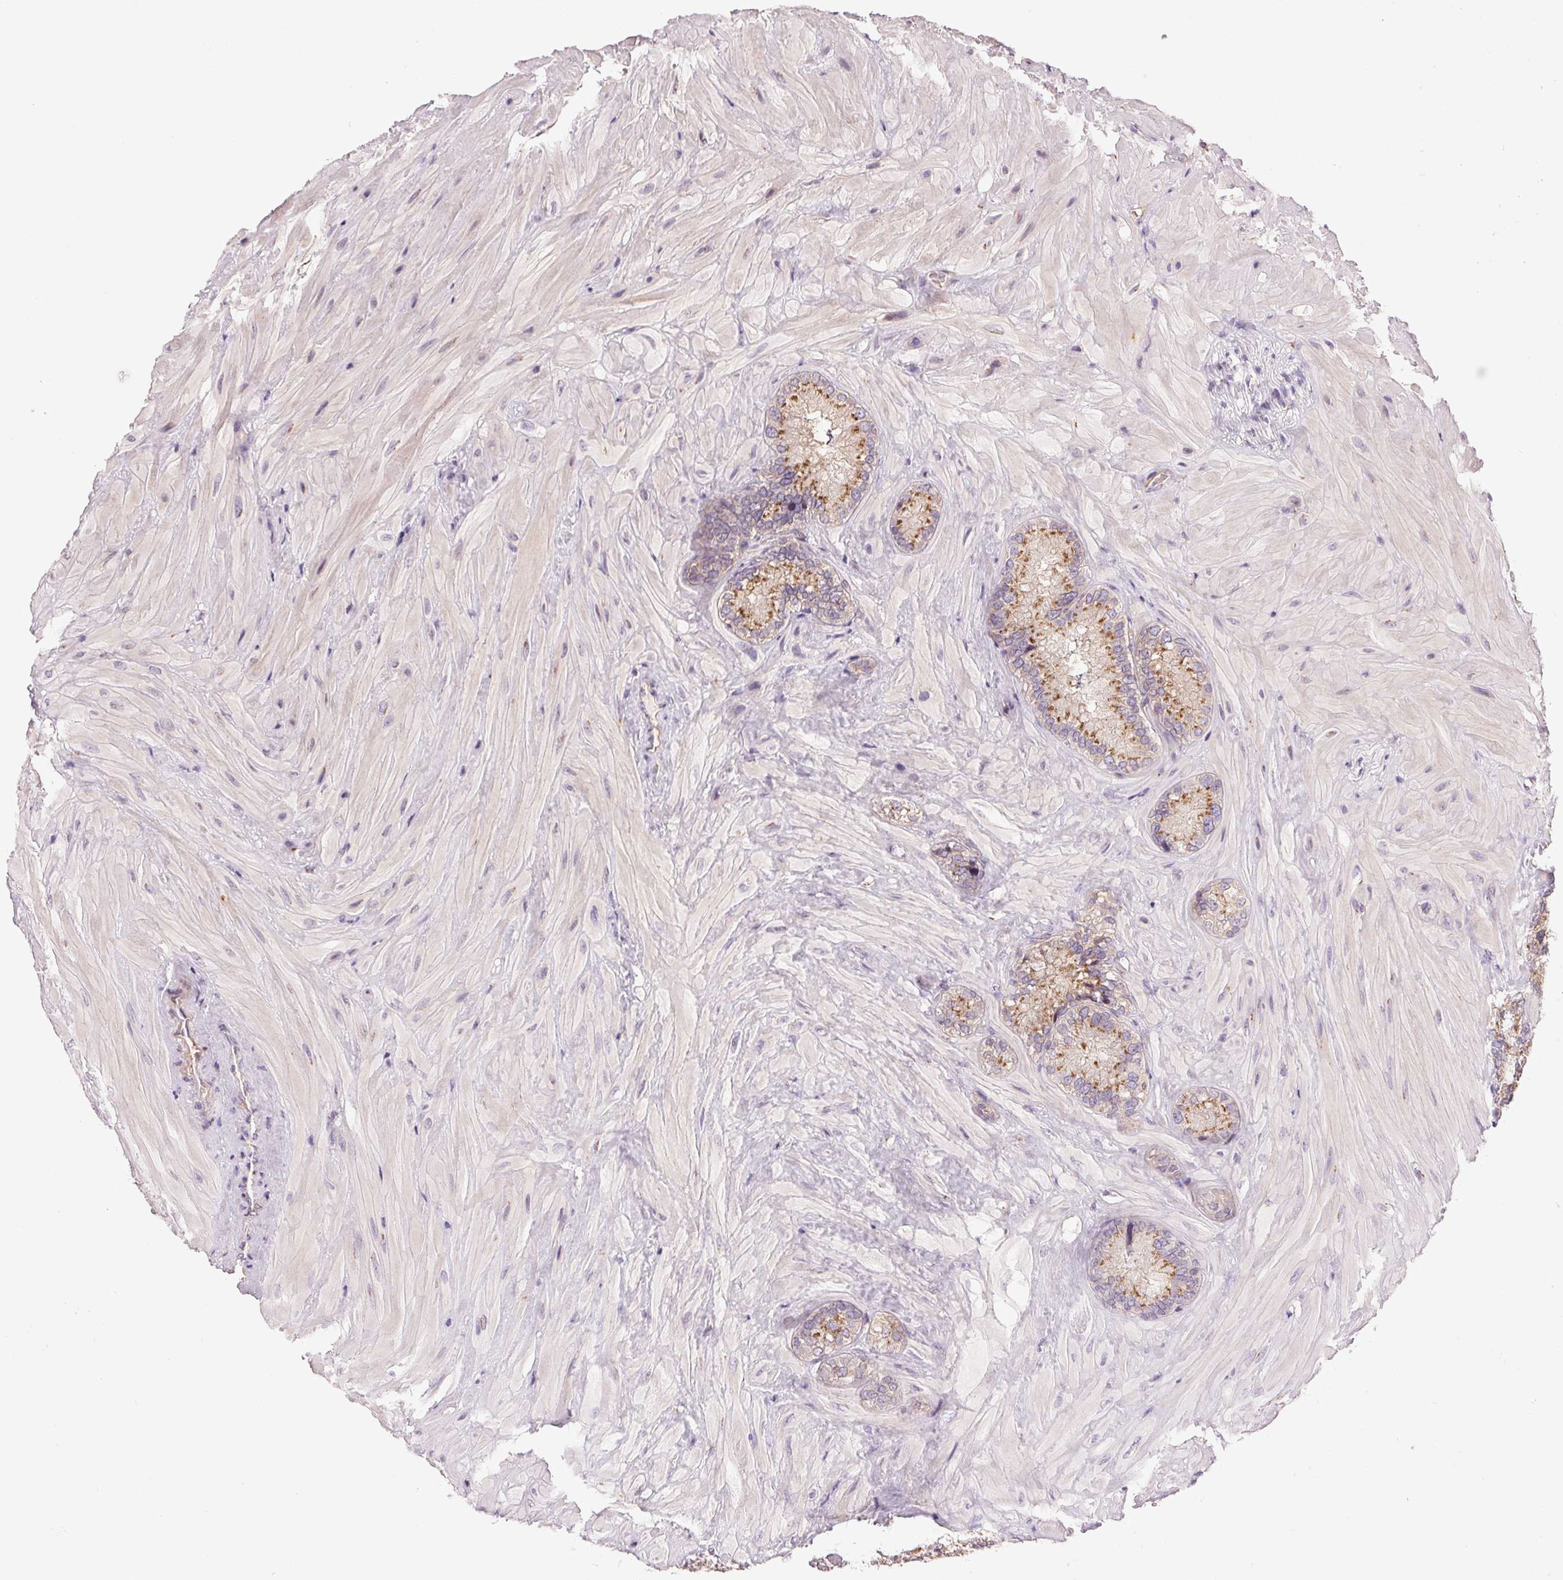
{"staining": {"intensity": "moderate", "quantity": "25%-75%", "location": "cytoplasmic/membranous"}, "tissue": "seminal vesicle", "cell_type": "Glandular cells", "image_type": "normal", "snomed": [{"axis": "morphology", "description": "Normal tissue, NOS"}, {"axis": "topography", "description": "Seminal veicle"}], "caption": "A high-resolution histopathology image shows immunohistochemistry (IHC) staining of unremarkable seminal vesicle, which displays moderate cytoplasmic/membranous positivity in about 25%-75% of glandular cells.", "gene": "GOLPH3", "patient": {"sex": "male", "age": 57}}